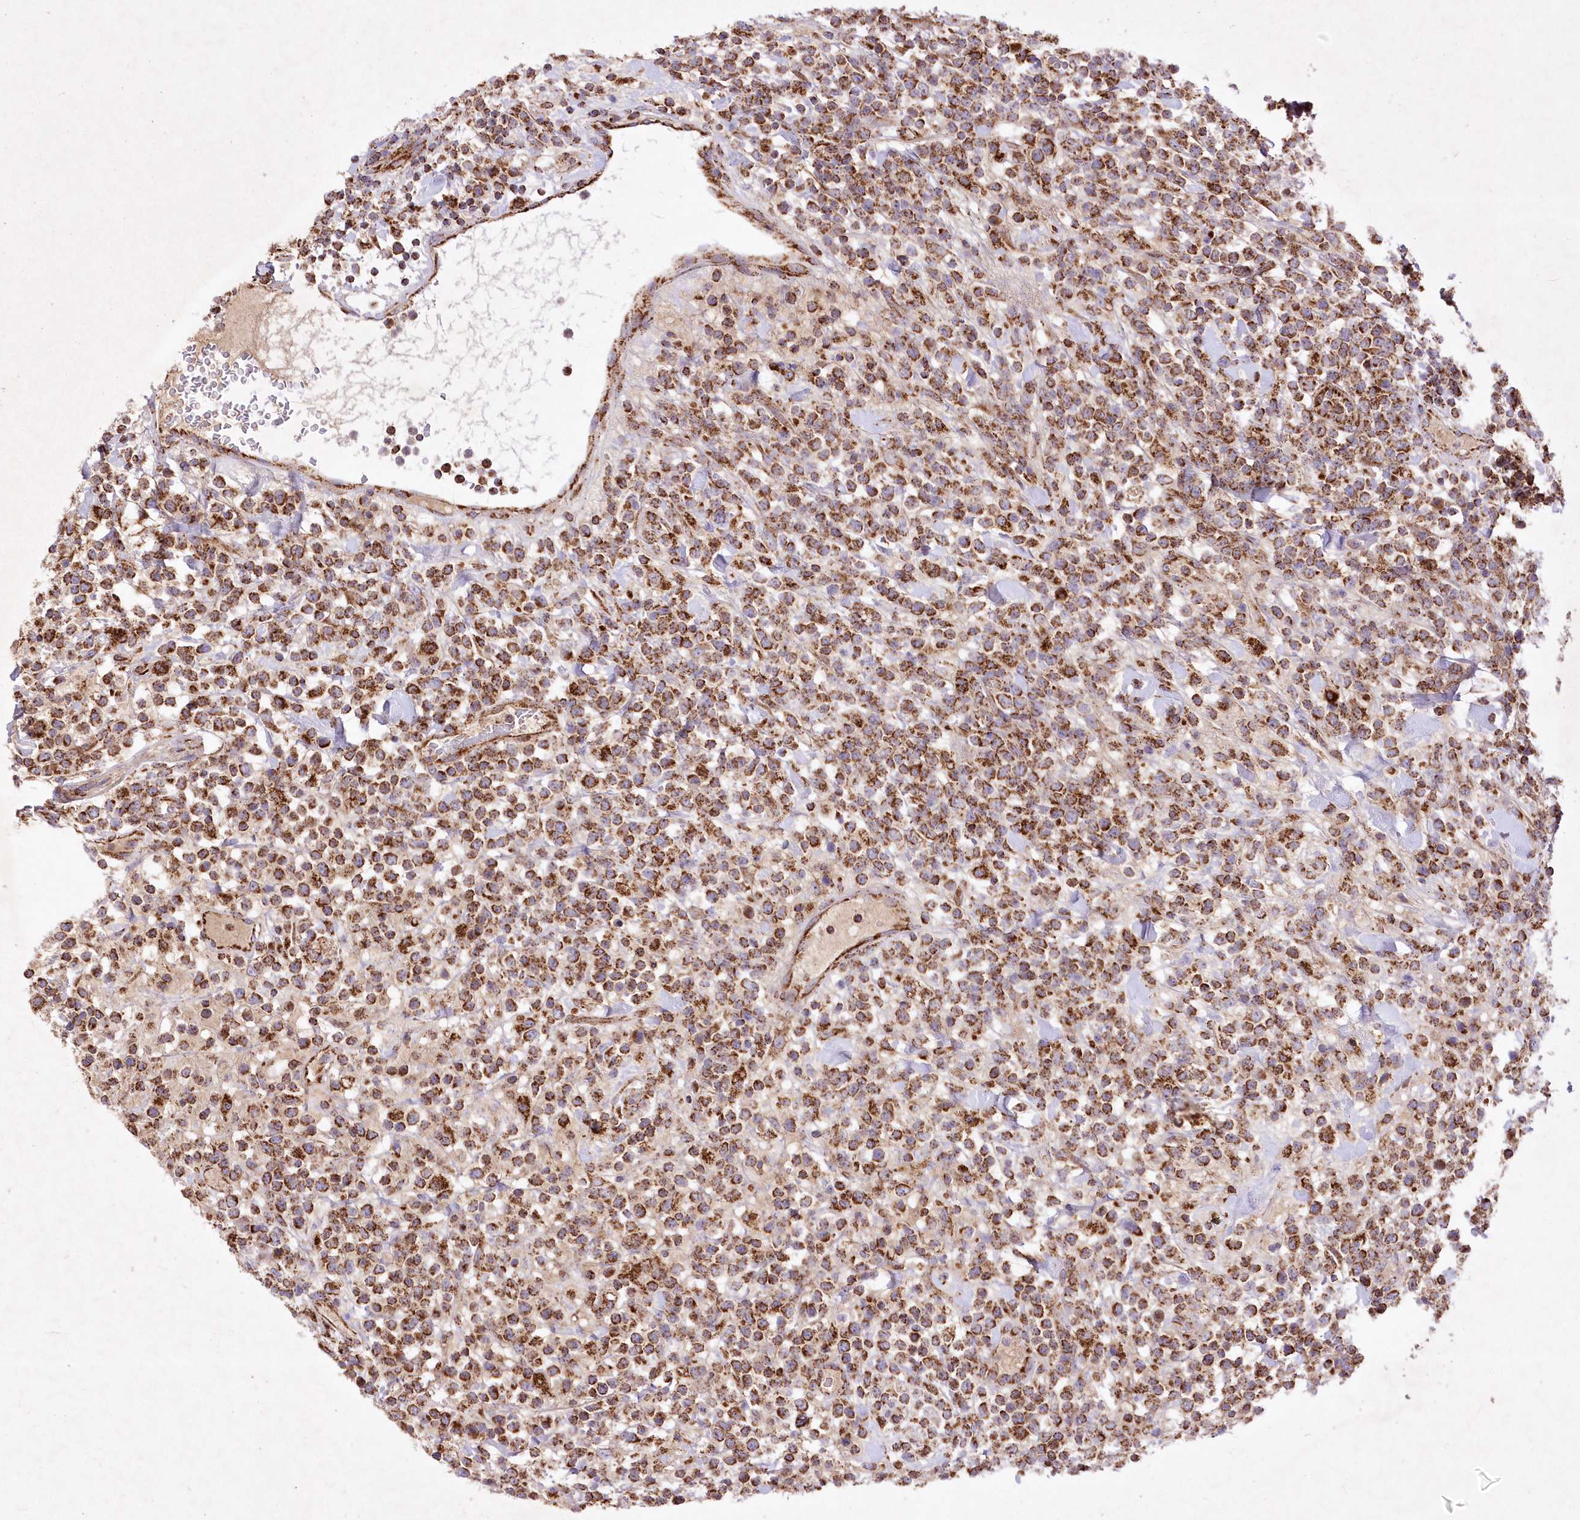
{"staining": {"intensity": "strong", "quantity": ">75%", "location": "cytoplasmic/membranous"}, "tissue": "lymphoma", "cell_type": "Tumor cells", "image_type": "cancer", "snomed": [{"axis": "morphology", "description": "Malignant lymphoma, non-Hodgkin's type, High grade"}, {"axis": "topography", "description": "Colon"}], "caption": "Approximately >75% of tumor cells in human lymphoma display strong cytoplasmic/membranous protein expression as visualized by brown immunohistochemical staining.", "gene": "ASNSD1", "patient": {"sex": "female", "age": 53}}